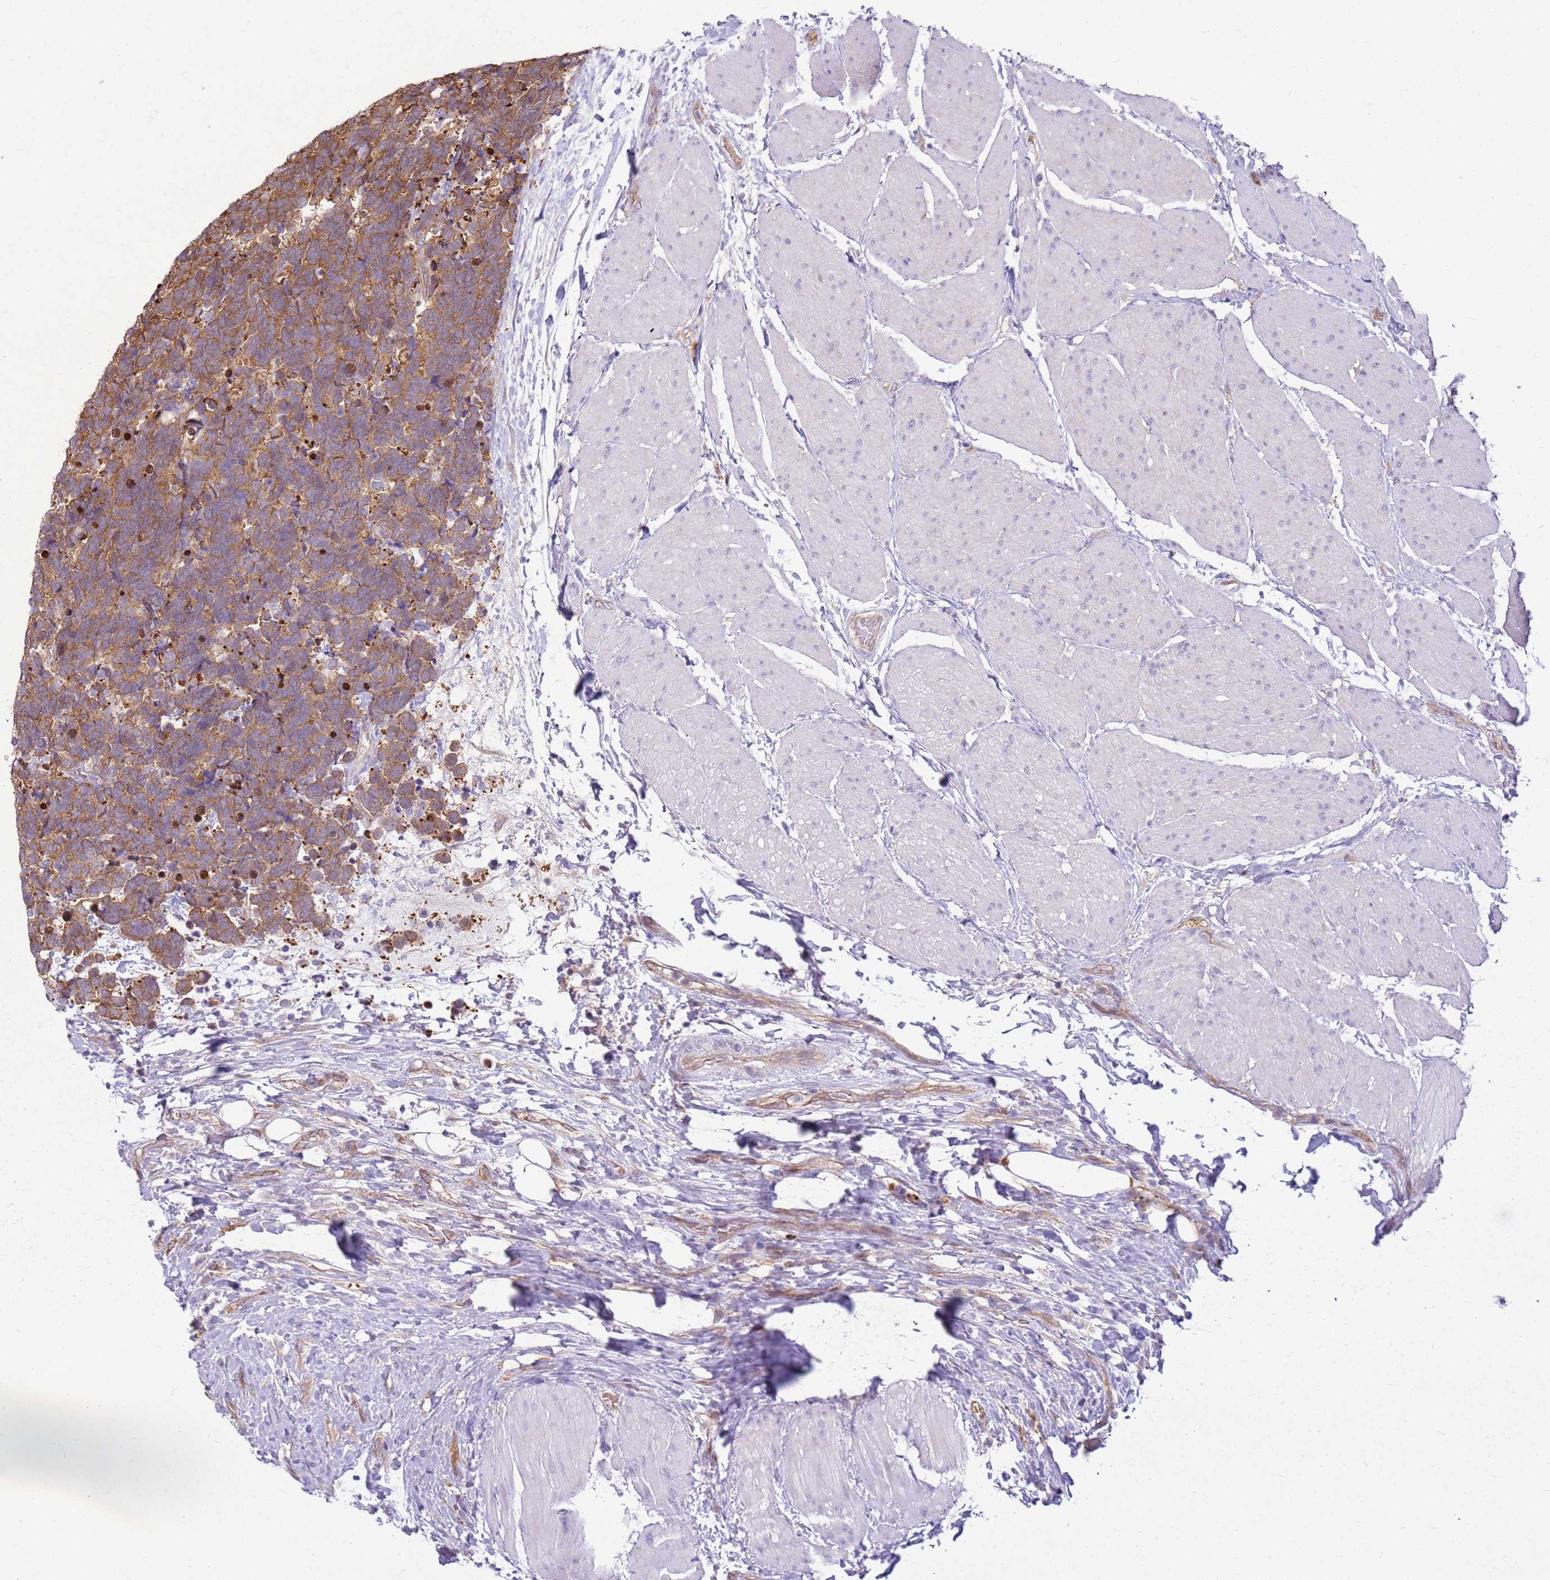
{"staining": {"intensity": "moderate", "quantity": ">75%", "location": "cytoplasmic/membranous"}, "tissue": "carcinoid", "cell_type": "Tumor cells", "image_type": "cancer", "snomed": [{"axis": "morphology", "description": "Carcinoma, NOS"}, {"axis": "morphology", "description": "Carcinoid, malignant, NOS"}, {"axis": "topography", "description": "Urinary bladder"}], "caption": "Tumor cells exhibit moderate cytoplasmic/membranous positivity in about >75% of cells in carcinoid (malignant).", "gene": "YWHAE", "patient": {"sex": "male", "age": 57}}